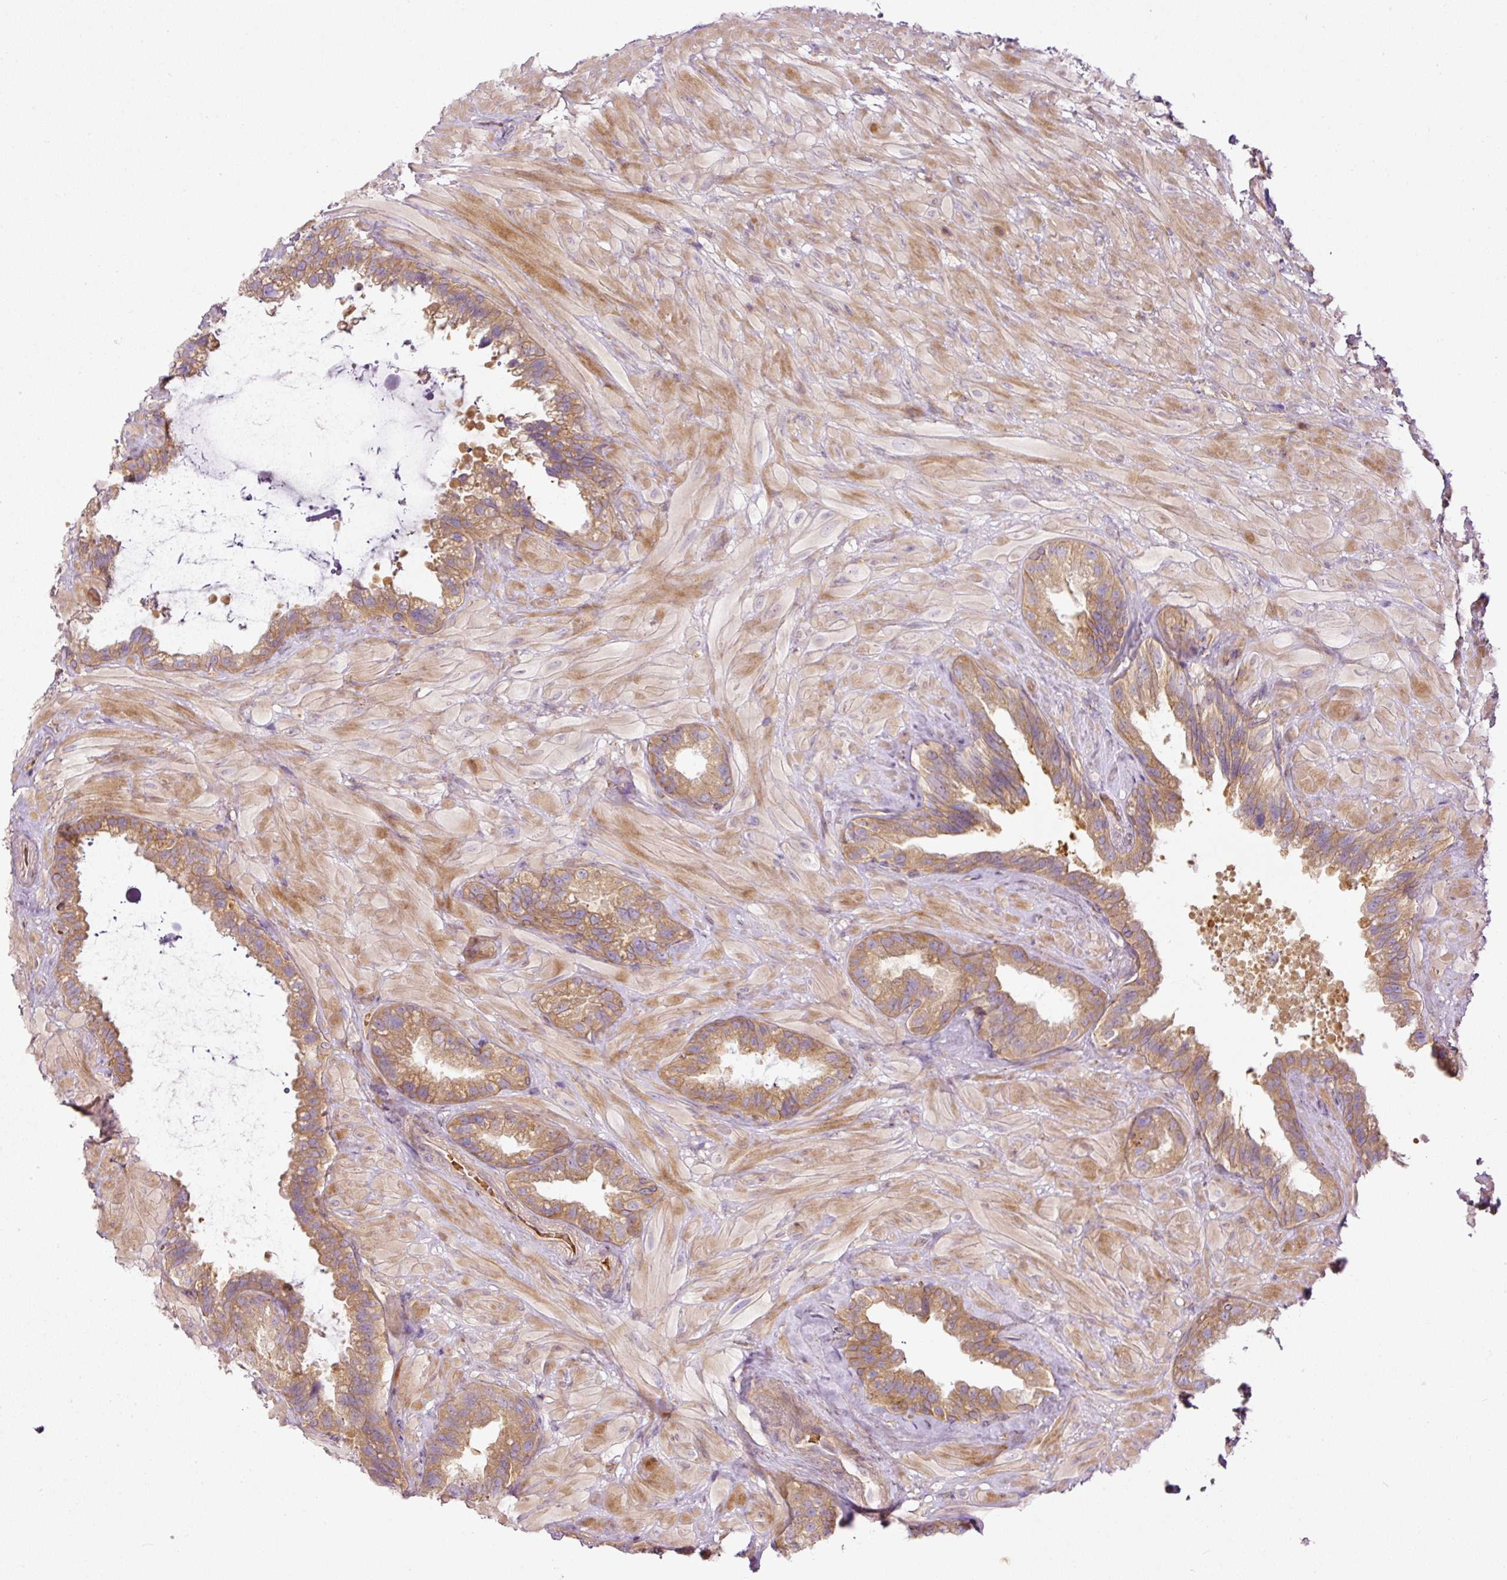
{"staining": {"intensity": "moderate", "quantity": ">75%", "location": "cytoplasmic/membranous"}, "tissue": "seminal vesicle", "cell_type": "Glandular cells", "image_type": "normal", "snomed": [{"axis": "morphology", "description": "Normal tissue, NOS"}, {"axis": "topography", "description": "Seminal veicle"}, {"axis": "topography", "description": "Peripheral nerve tissue"}], "caption": "A micrograph of seminal vesicle stained for a protein demonstrates moderate cytoplasmic/membranous brown staining in glandular cells.", "gene": "TBC1D2B", "patient": {"sex": "male", "age": 76}}